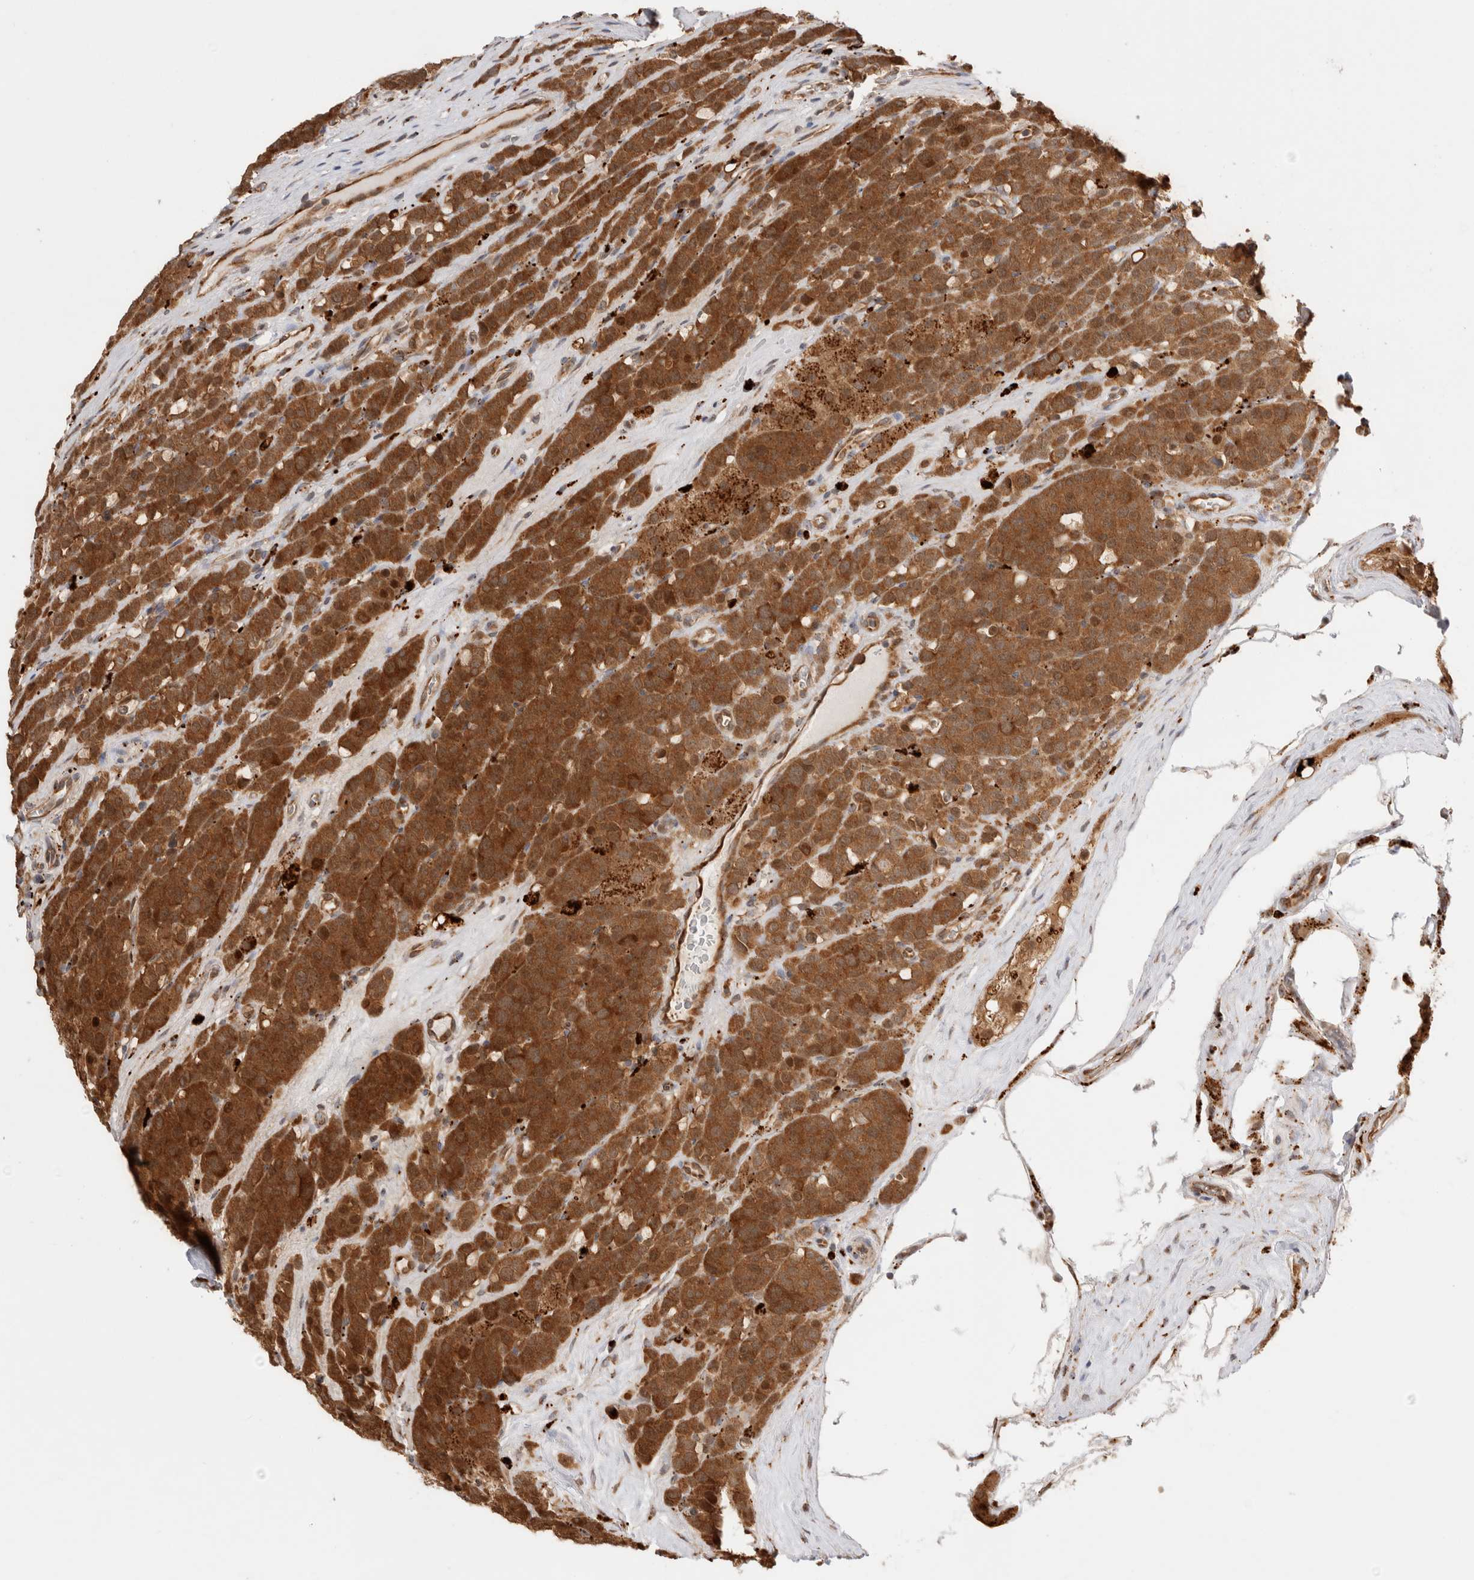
{"staining": {"intensity": "strong", "quantity": ">75%", "location": "cytoplasmic/membranous"}, "tissue": "testis cancer", "cell_type": "Tumor cells", "image_type": "cancer", "snomed": [{"axis": "morphology", "description": "Seminoma, NOS"}, {"axis": "topography", "description": "Testis"}], "caption": "Seminoma (testis) stained with DAB immunohistochemistry (IHC) shows high levels of strong cytoplasmic/membranous expression in about >75% of tumor cells.", "gene": "ACTL9", "patient": {"sex": "male", "age": 71}}